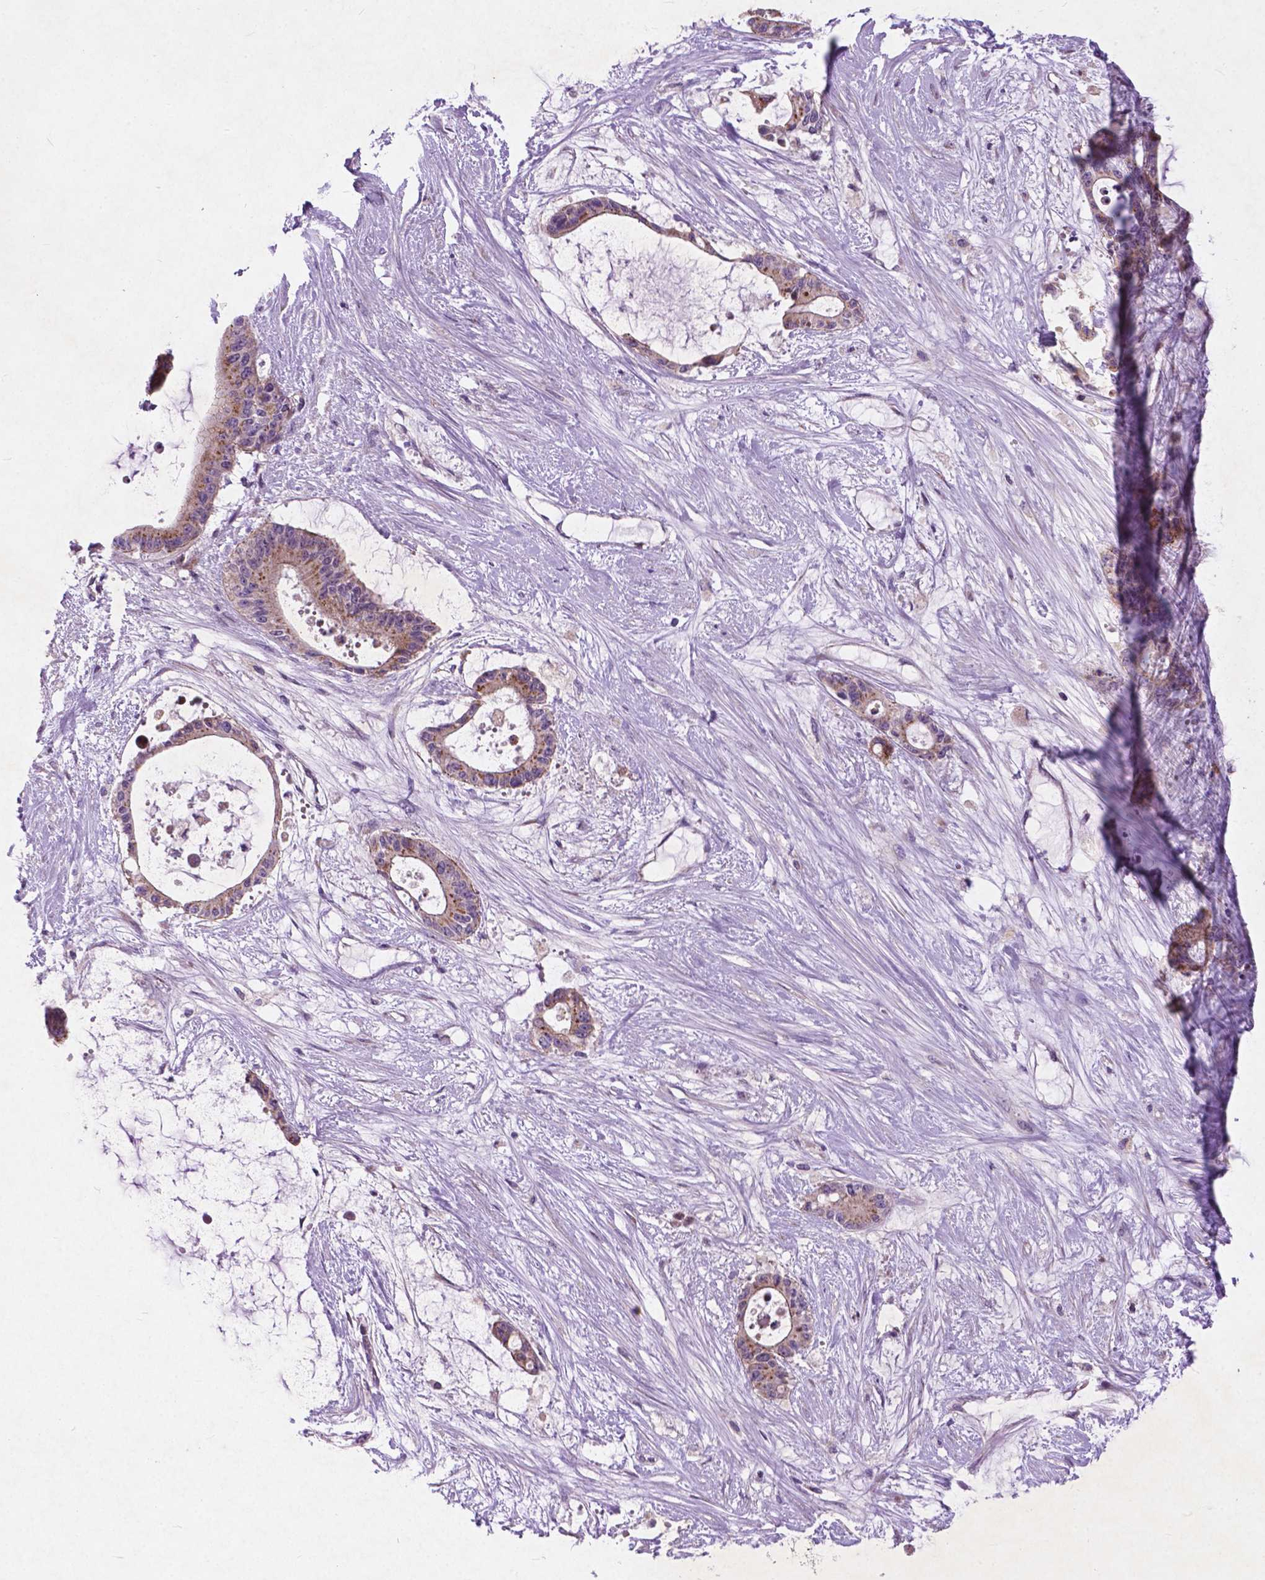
{"staining": {"intensity": "moderate", "quantity": "25%-75%", "location": "cytoplasmic/membranous"}, "tissue": "liver cancer", "cell_type": "Tumor cells", "image_type": "cancer", "snomed": [{"axis": "morphology", "description": "Normal tissue, NOS"}, {"axis": "morphology", "description": "Cholangiocarcinoma"}, {"axis": "topography", "description": "Liver"}, {"axis": "topography", "description": "Peripheral nerve tissue"}], "caption": "Protein expression analysis of liver cancer reveals moderate cytoplasmic/membranous staining in approximately 25%-75% of tumor cells.", "gene": "ATG4D", "patient": {"sex": "female", "age": 73}}